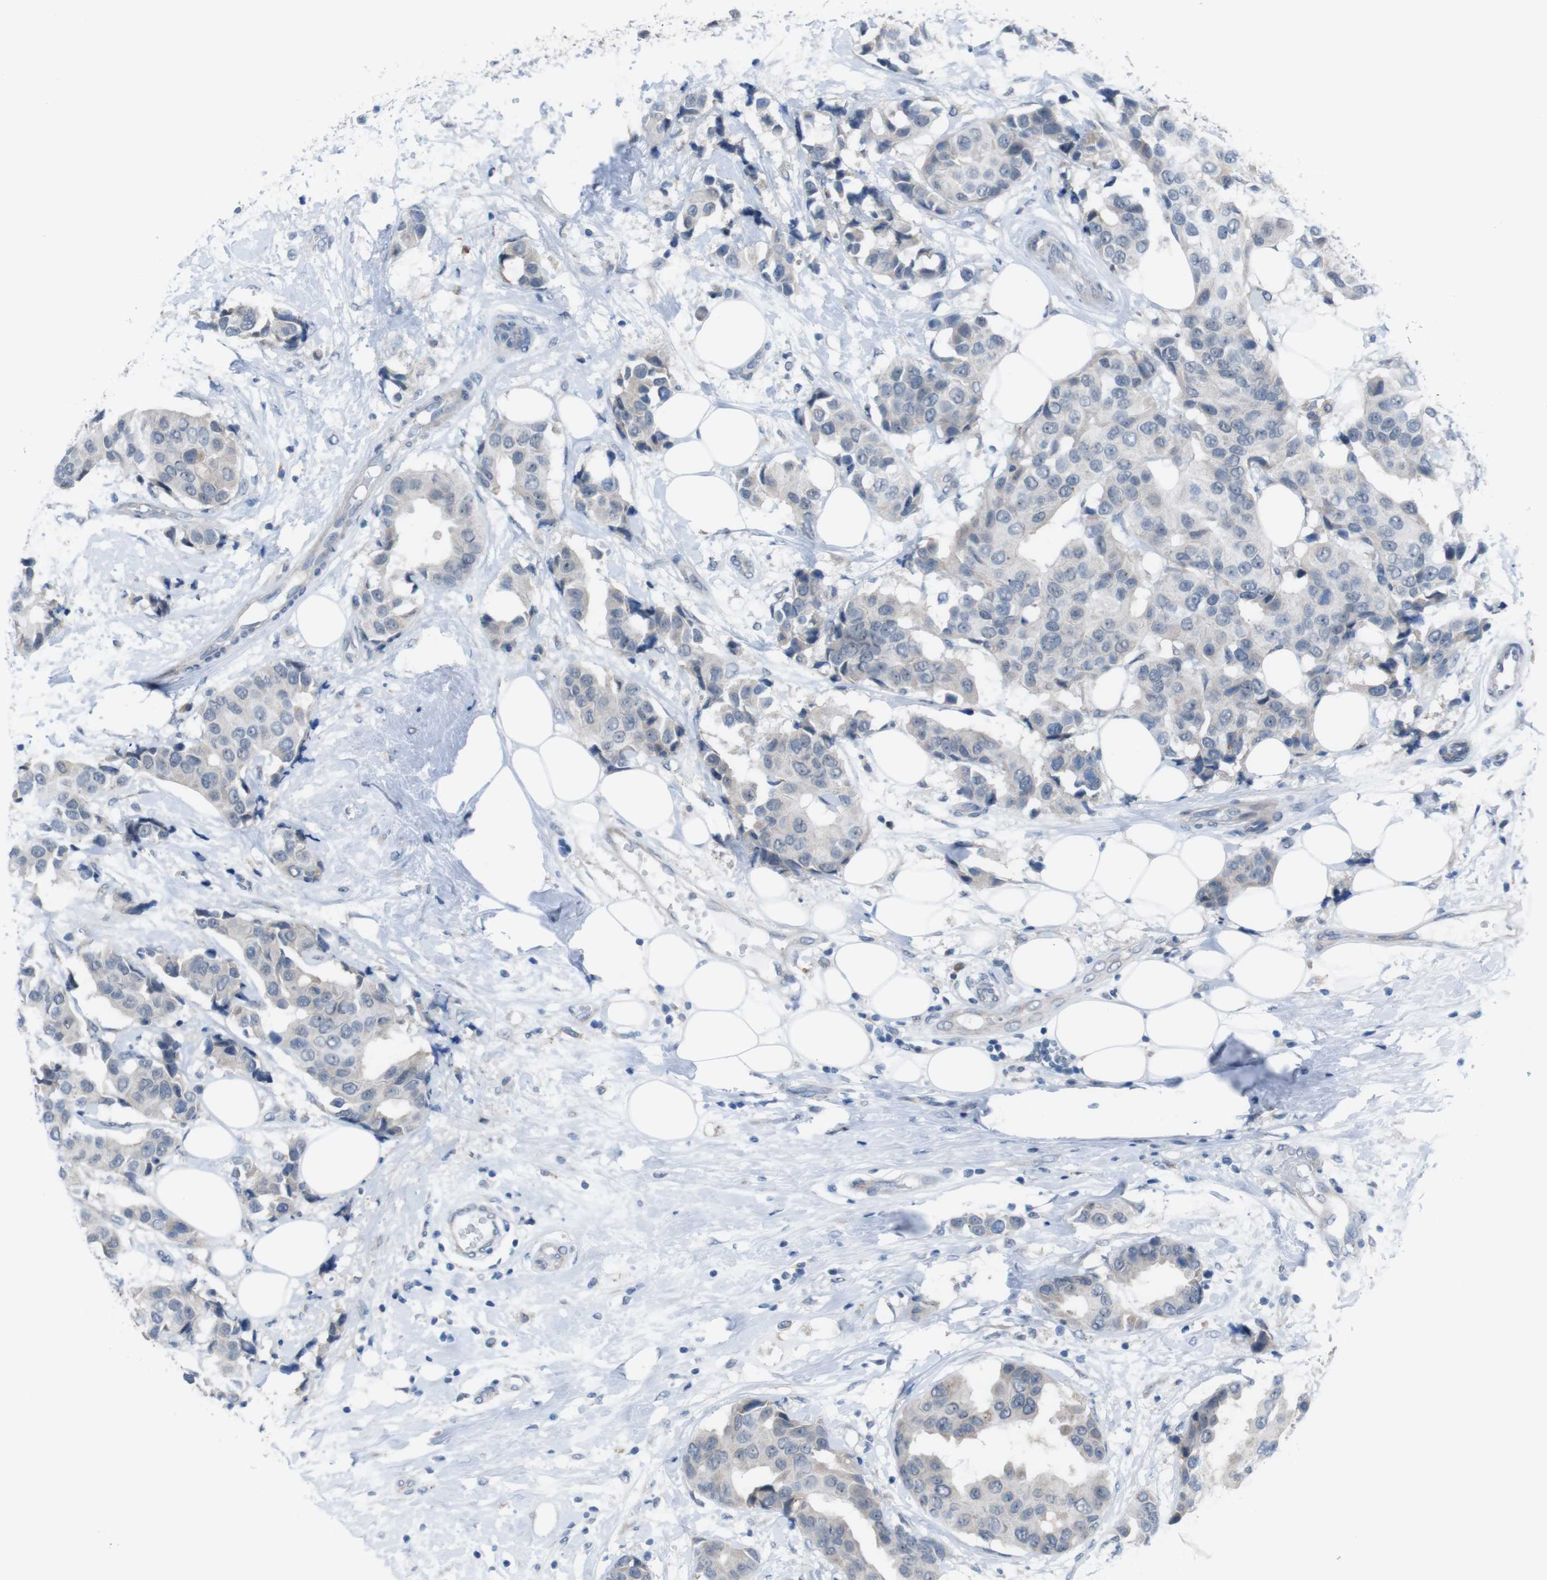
{"staining": {"intensity": "weak", "quantity": "<25%", "location": "cytoplasmic/membranous"}, "tissue": "breast cancer", "cell_type": "Tumor cells", "image_type": "cancer", "snomed": [{"axis": "morphology", "description": "Normal tissue, NOS"}, {"axis": "morphology", "description": "Duct carcinoma"}, {"axis": "topography", "description": "Breast"}], "caption": "This micrograph is of breast infiltrating ductal carcinoma stained with immunohistochemistry to label a protein in brown with the nuclei are counter-stained blue. There is no expression in tumor cells.", "gene": "CDH22", "patient": {"sex": "female", "age": 39}}